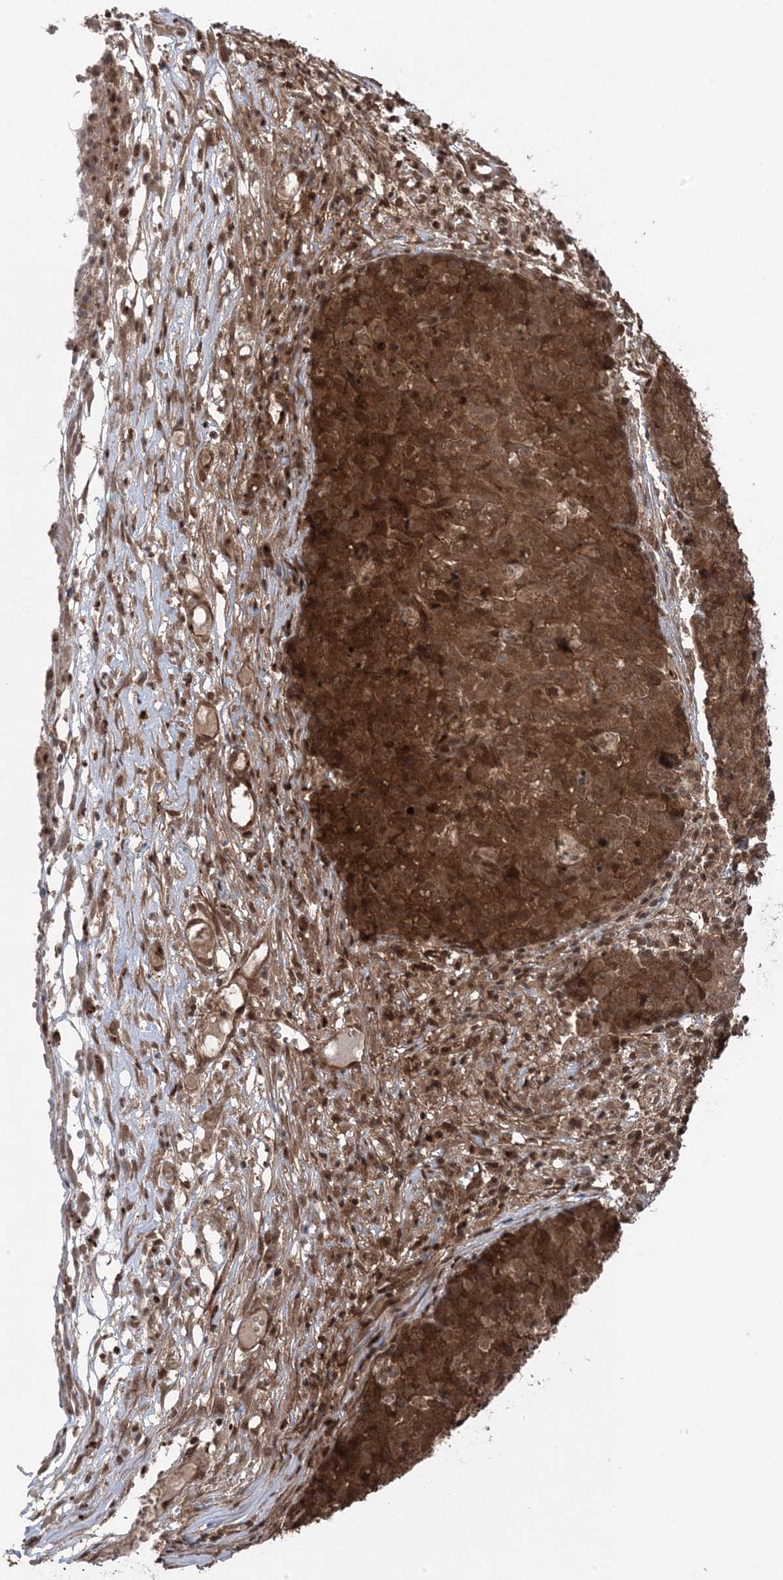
{"staining": {"intensity": "strong", "quantity": ">75%", "location": "cytoplasmic/membranous"}, "tissue": "ovarian cancer", "cell_type": "Tumor cells", "image_type": "cancer", "snomed": [{"axis": "morphology", "description": "Carcinoma, endometroid"}, {"axis": "topography", "description": "Ovary"}], "caption": "A high-resolution histopathology image shows immunohistochemistry staining of endometroid carcinoma (ovarian), which exhibits strong cytoplasmic/membranous staining in about >75% of tumor cells.", "gene": "MAPK1IP1L", "patient": {"sex": "female", "age": 42}}